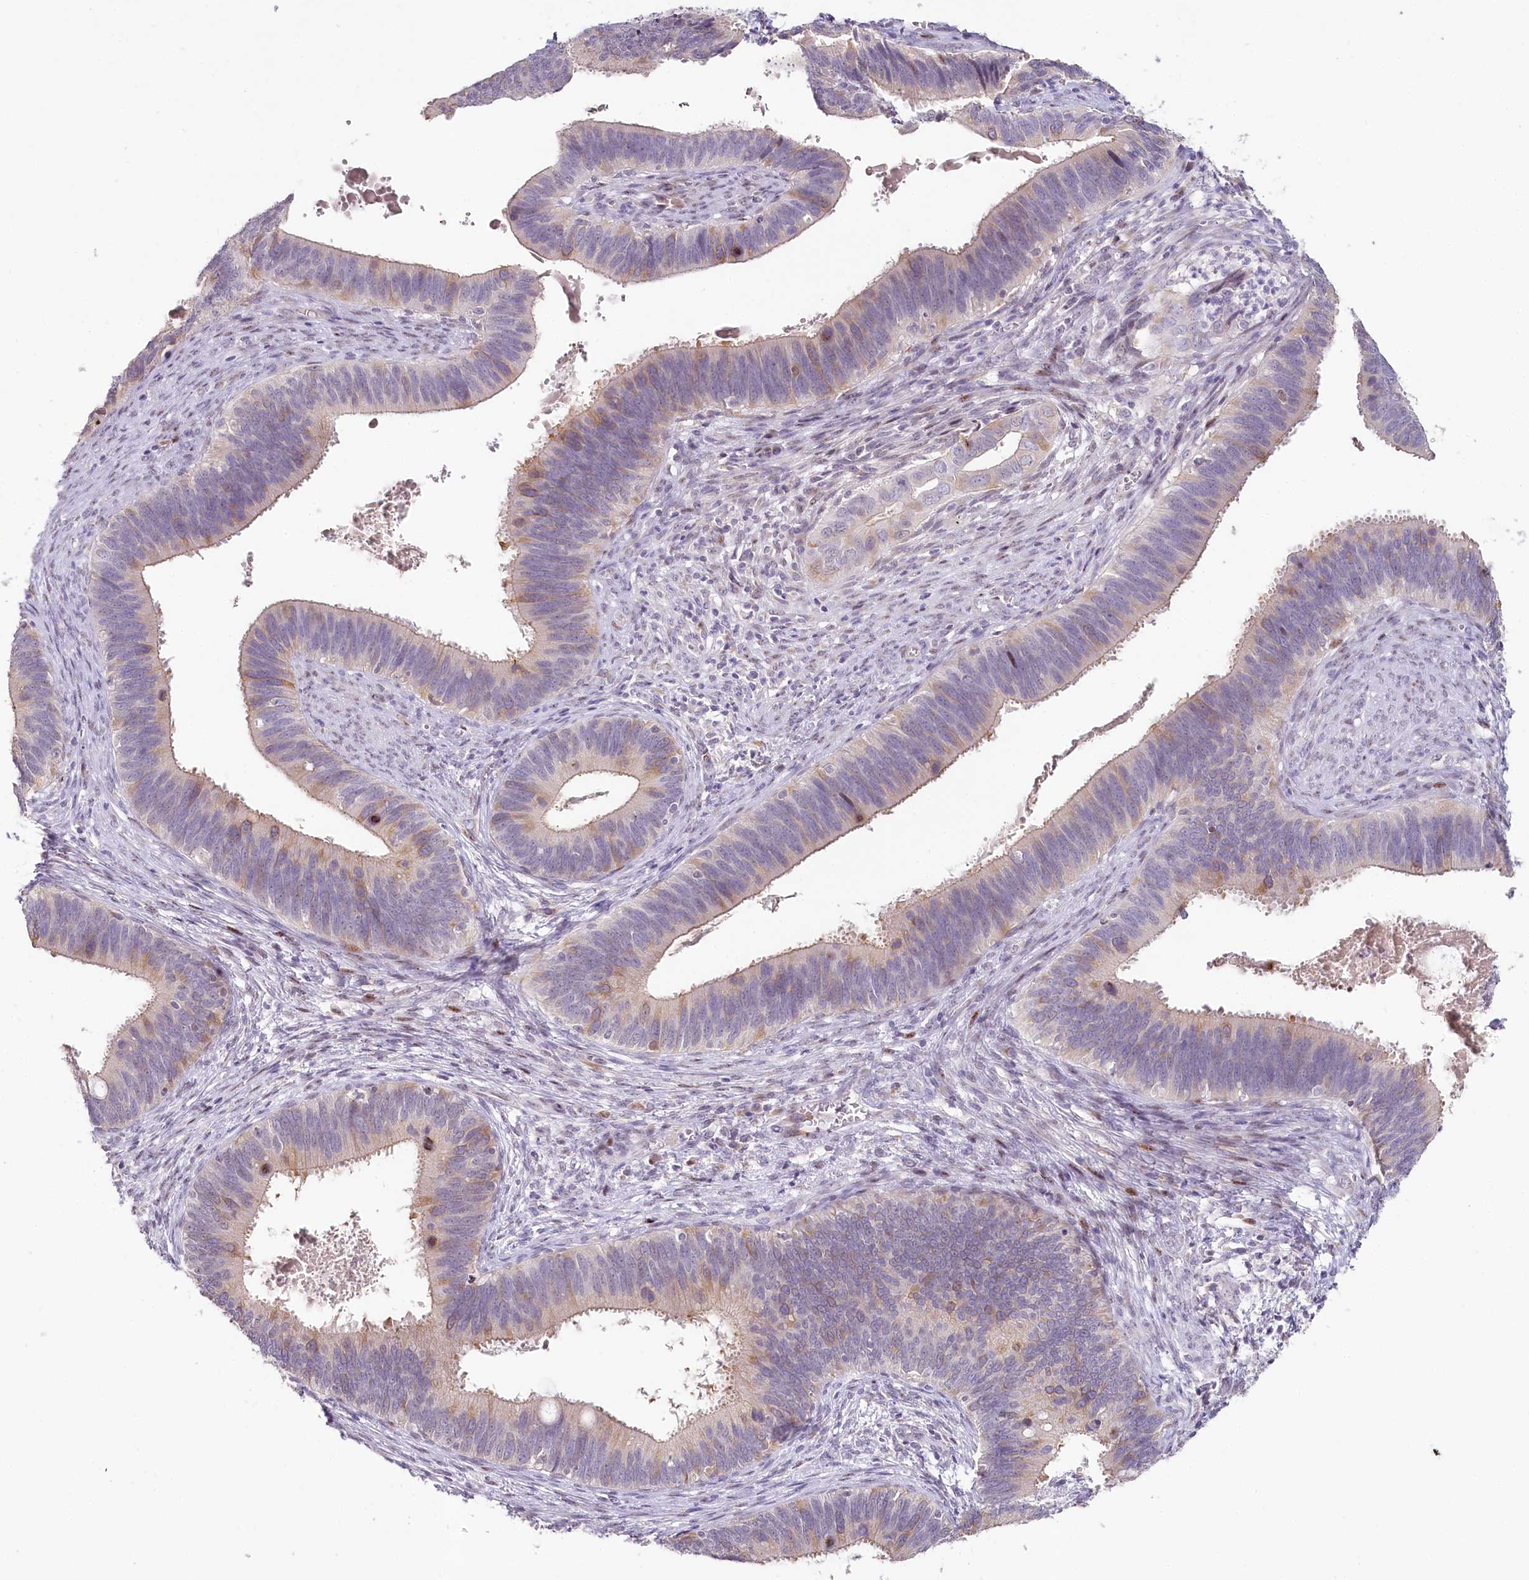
{"staining": {"intensity": "weak", "quantity": "25%-75%", "location": "cytoplasmic/membranous"}, "tissue": "cervical cancer", "cell_type": "Tumor cells", "image_type": "cancer", "snomed": [{"axis": "morphology", "description": "Adenocarcinoma, NOS"}, {"axis": "topography", "description": "Cervix"}], "caption": "Protein expression analysis of human cervical adenocarcinoma reveals weak cytoplasmic/membranous staining in about 25%-75% of tumor cells.", "gene": "HPD", "patient": {"sex": "female", "age": 42}}